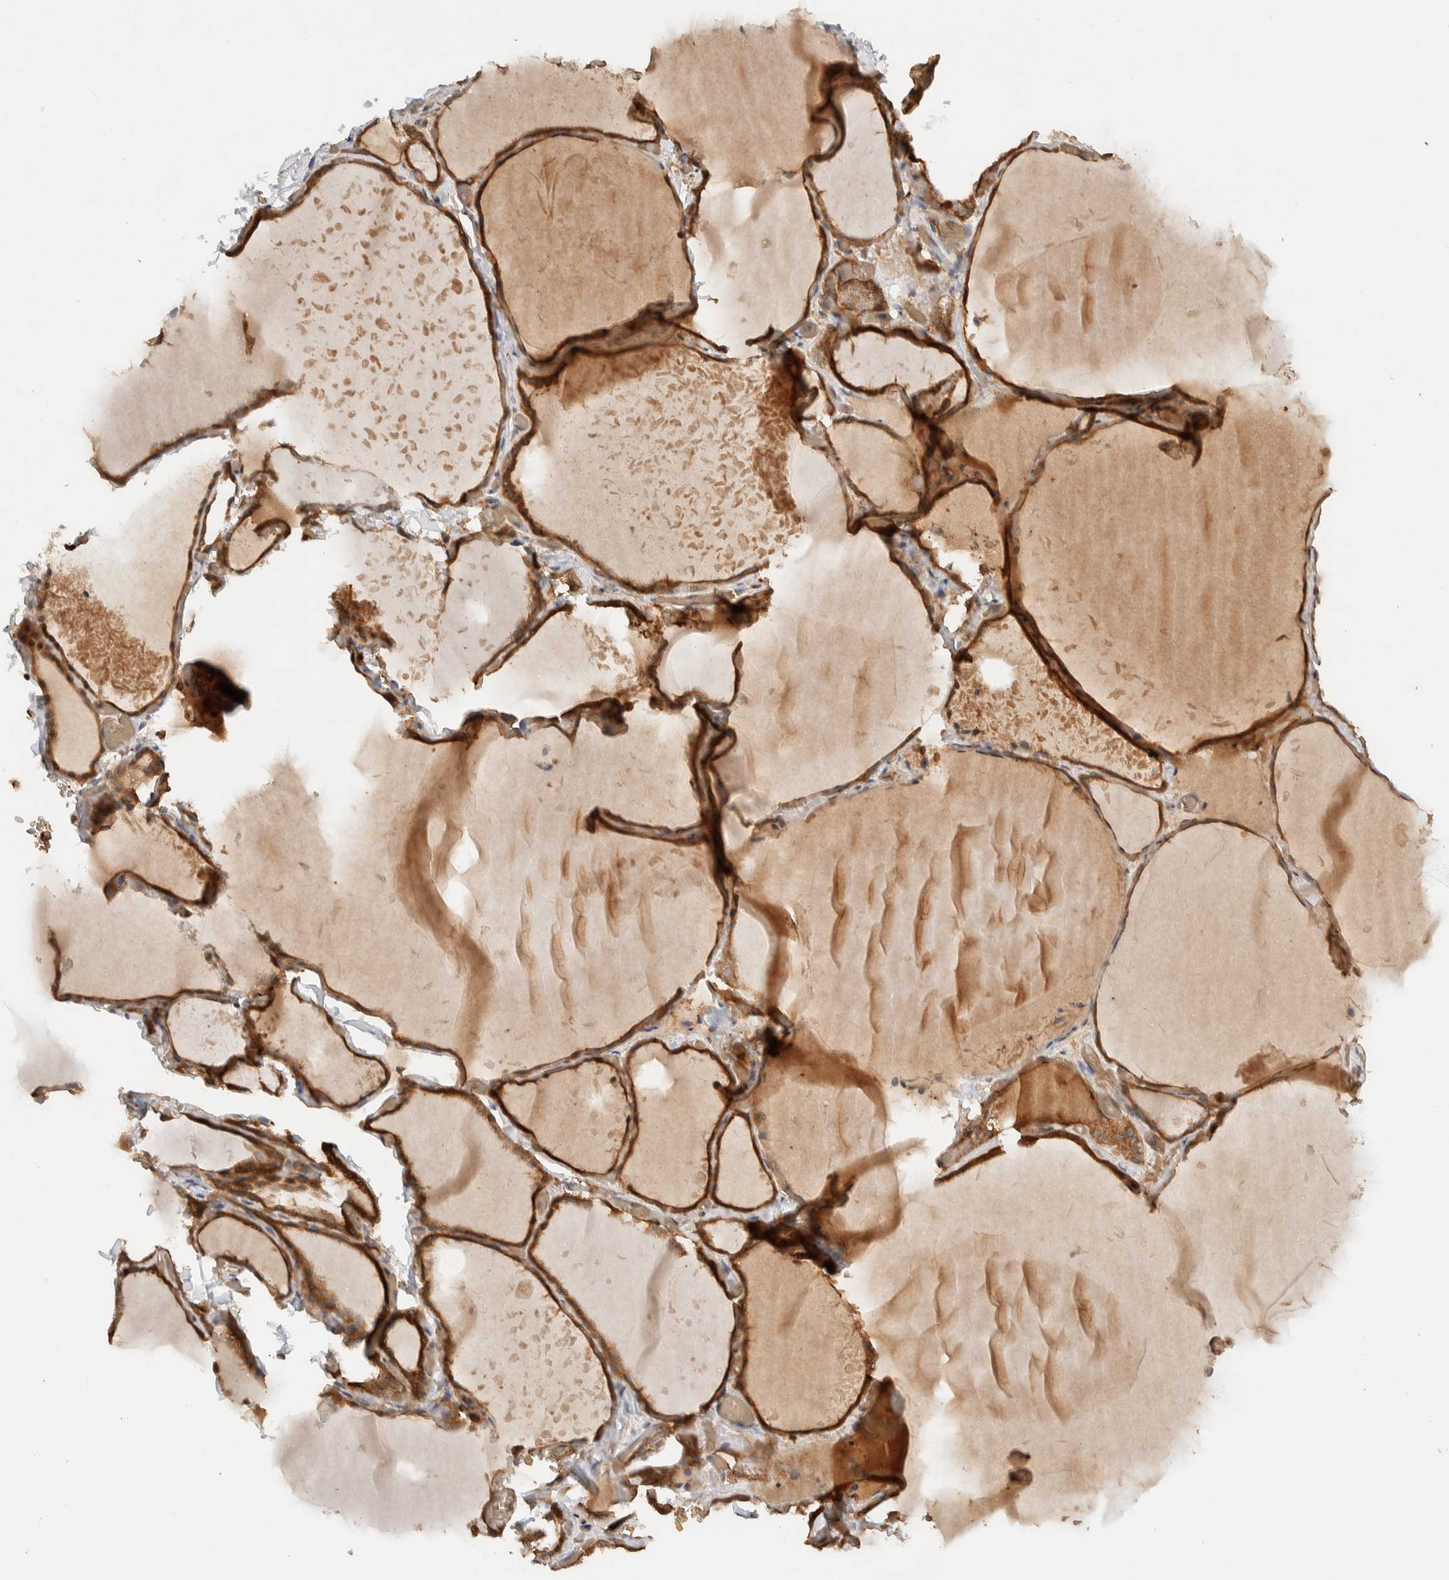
{"staining": {"intensity": "strong", "quantity": ">75%", "location": "cytoplasmic/membranous"}, "tissue": "thyroid gland", "cell_type": "Glandular cells", "image_type": "normal", "snomed": [{"axis": "morphology", "description": "Normal tissue, NOS"}, {"axis": "topography", "description": "Thyroid gland"}], "caption": "Brown immunohistochemical staining in benign human thyroid gland demonstrates strong cytoplasmic/membranous staining in approximately >75% of glandular cells.", "gene": "TTI2", "patient": {"sex": "female", "age": 22}}